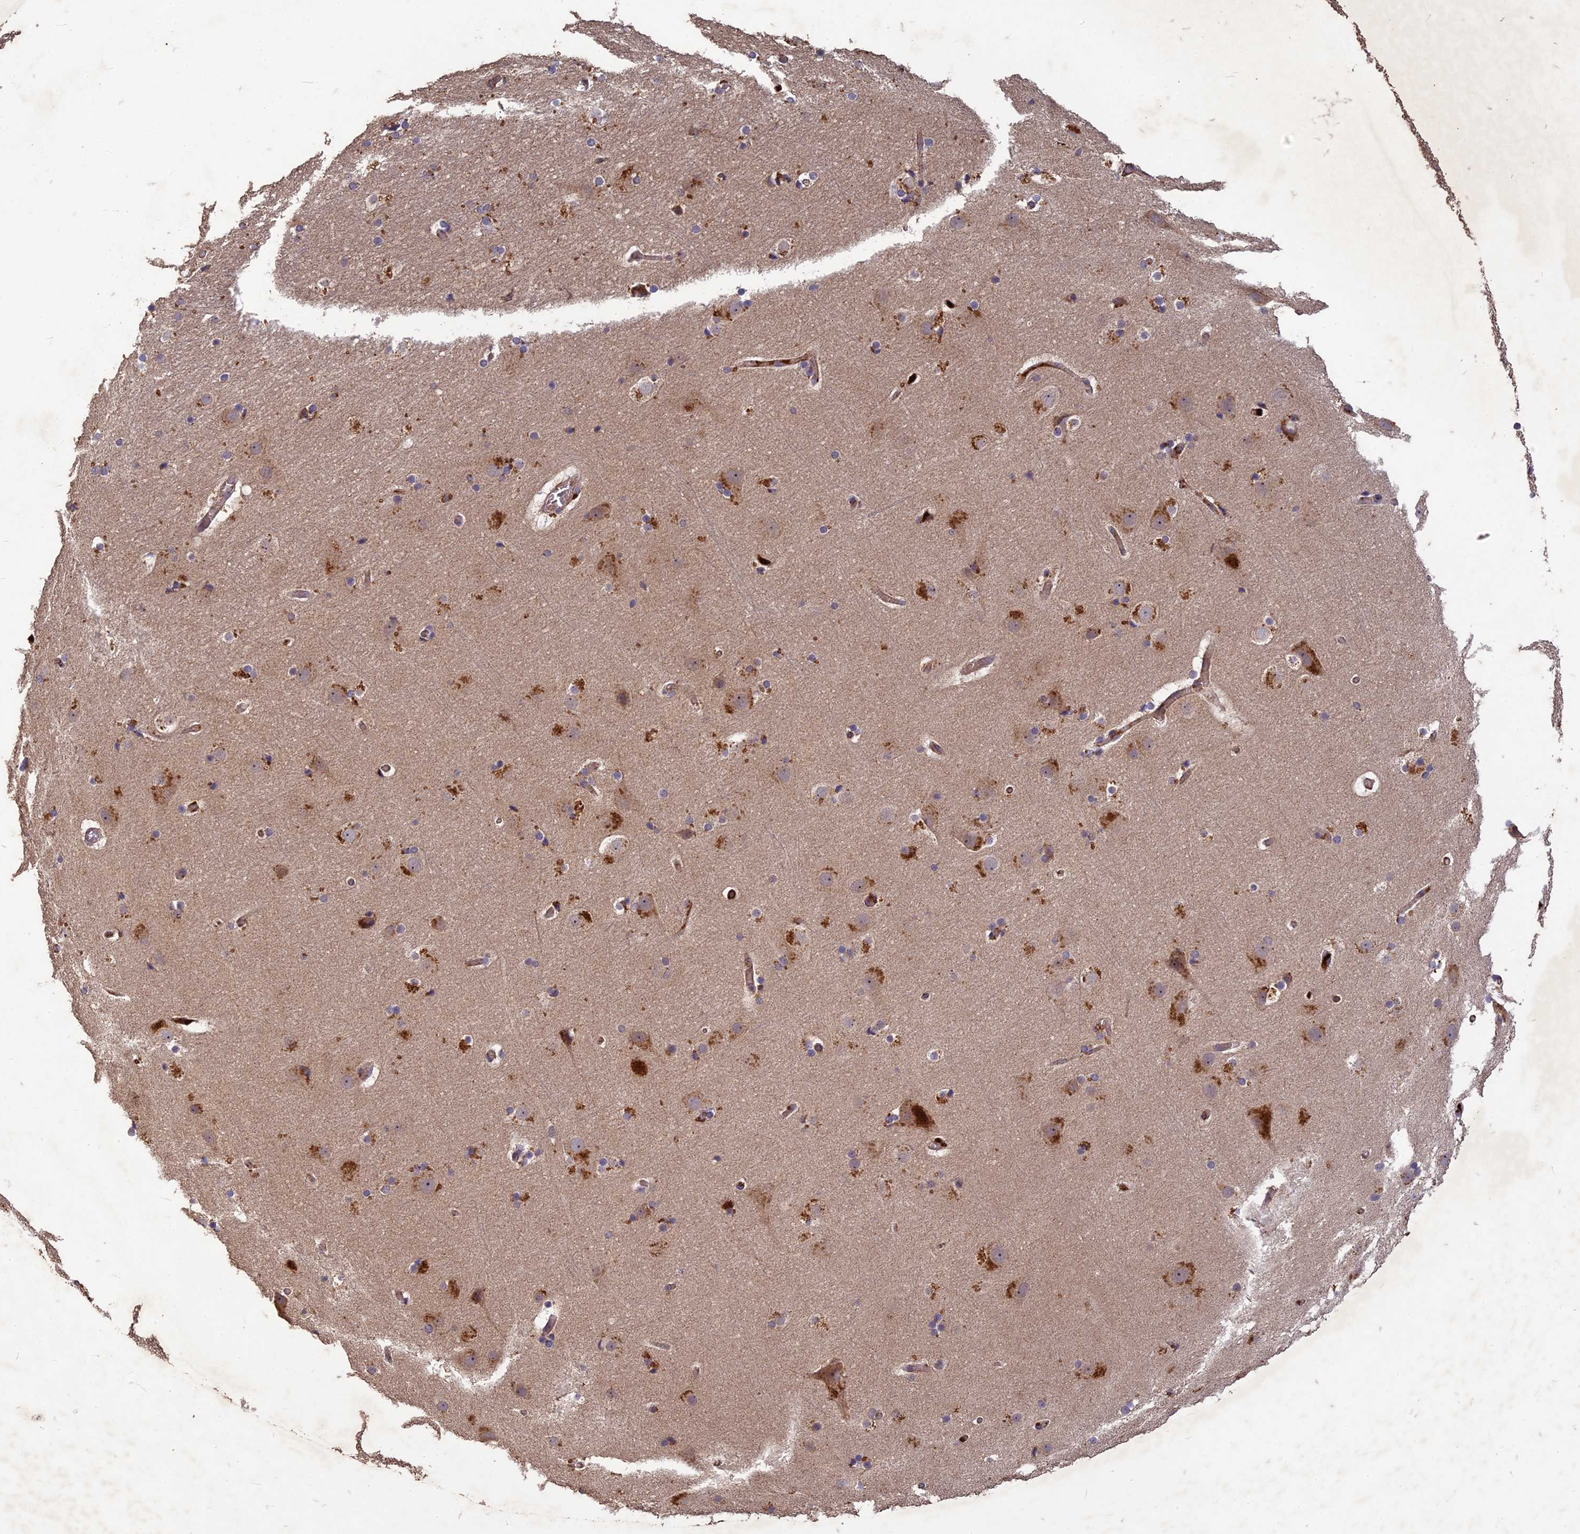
{"staining": {"intensity": "moderate", "quantity": ">75%", "location": "cytoplasmic/membranous"}, "tissue": "cerebral cortex", "cell_type": "Endothelial cells", "image_type": "normal", "snomed": [{"axis": "morphology", "description": "Normal tissue, NOS"}, {"axis": "topography", "description": "Cerebral cortex"}], "caption": "This photomicrograph exhibits immunohistochemistry staining of unremarkable cerebral cortex, with medium moderate cytoplasmic/membranous expression in about >75% of endothelial cells.", "gene": "TCF25", "patient": {"sex": "male", "age": 57}}